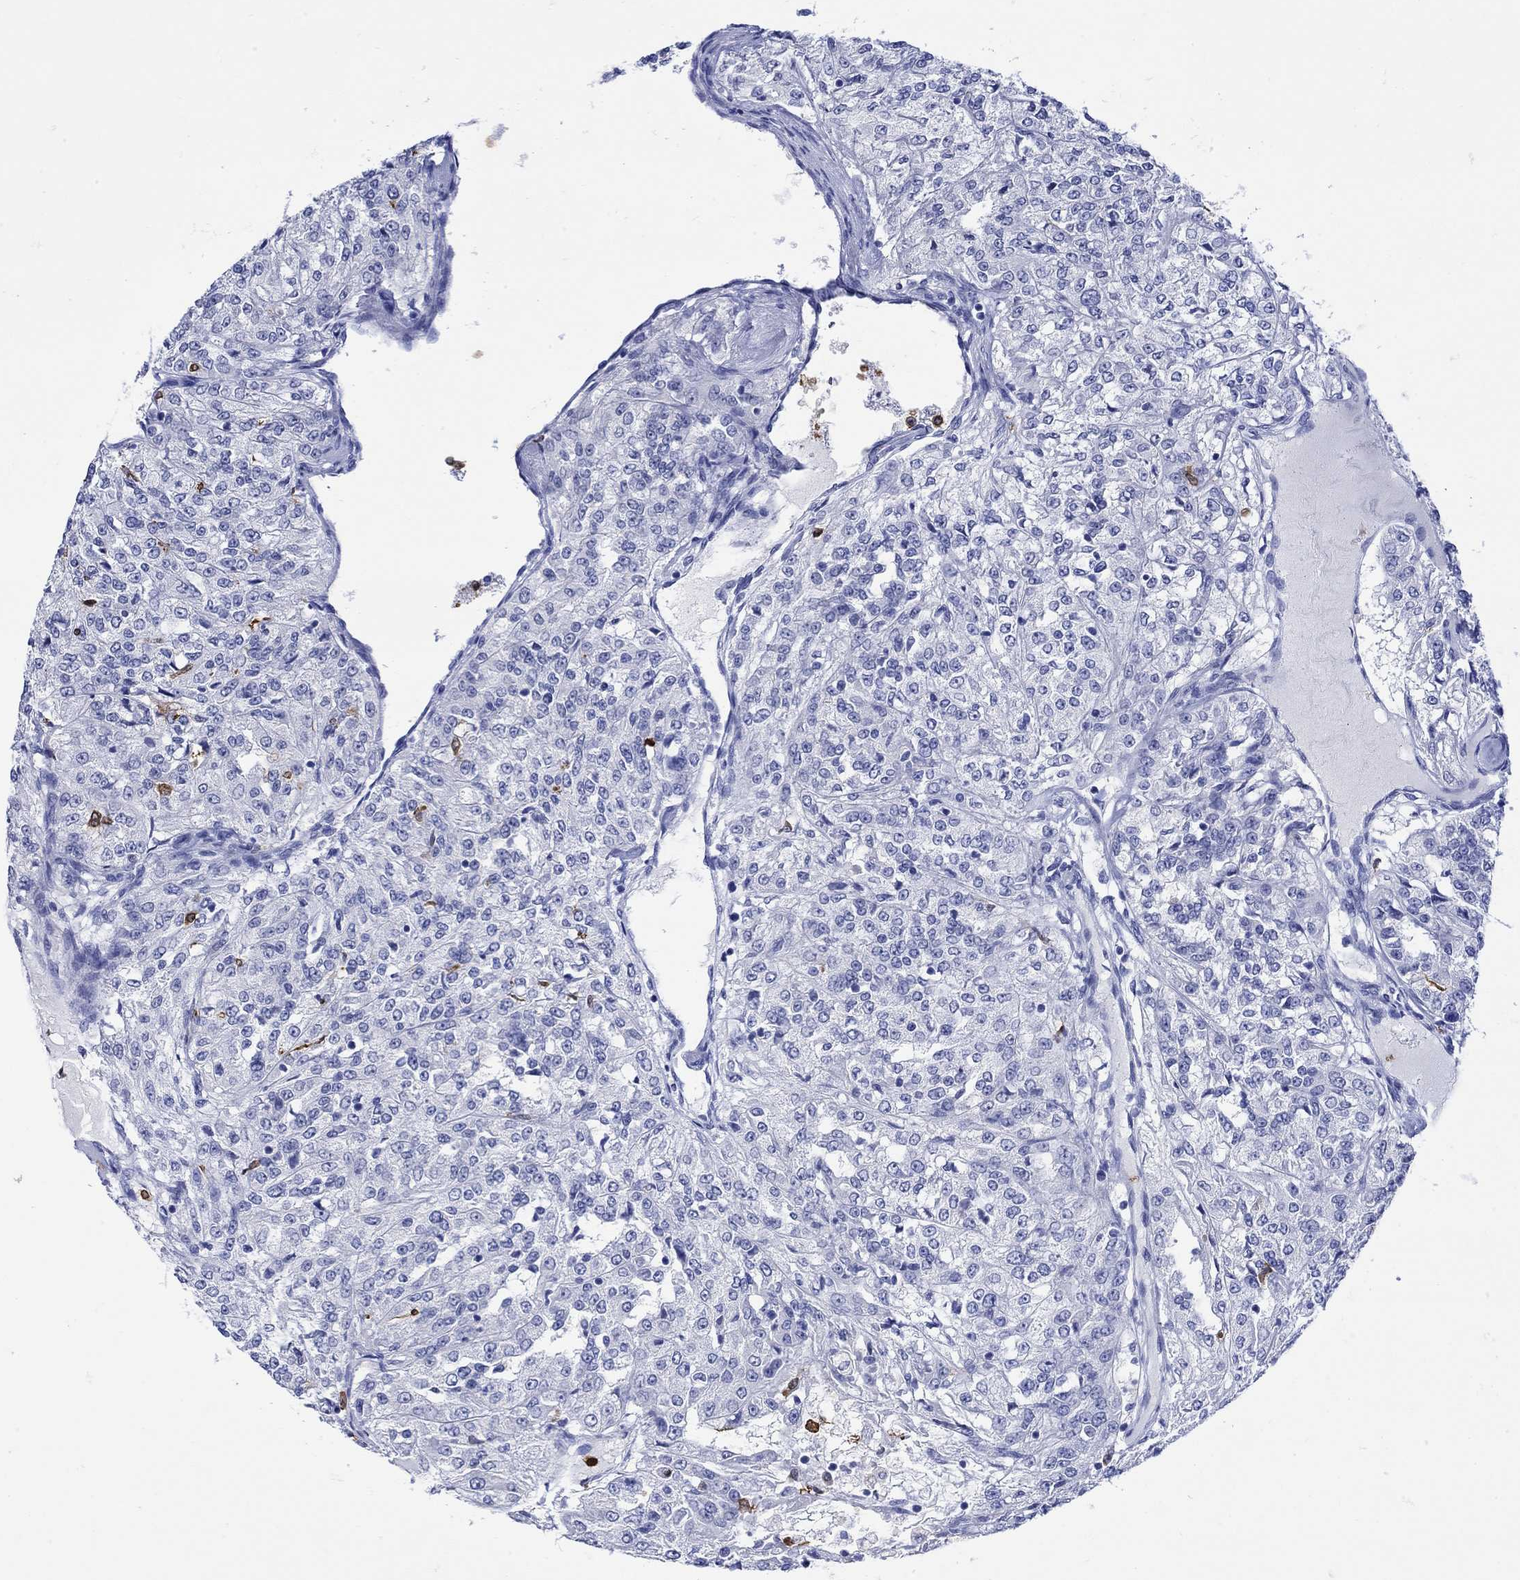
{"staining": {"intensity": "negative", "quantity": "none", "location": "none"}, "tissue": "renal cancer", "cell_type": "Tumor cells", "image_type": "cancer", "snomed": [{"axis": "morphology", "description": "Adenocarcinoma, NOS"}, {"axis": "topography", "description": "Kidney"}], "caption": "Renal adenocarcinoma was stained to show a protein in brown. There is no significant staining in tumor cells.", "gene": "LINGO3", "patient": {"sex": "female", "age": 63}}